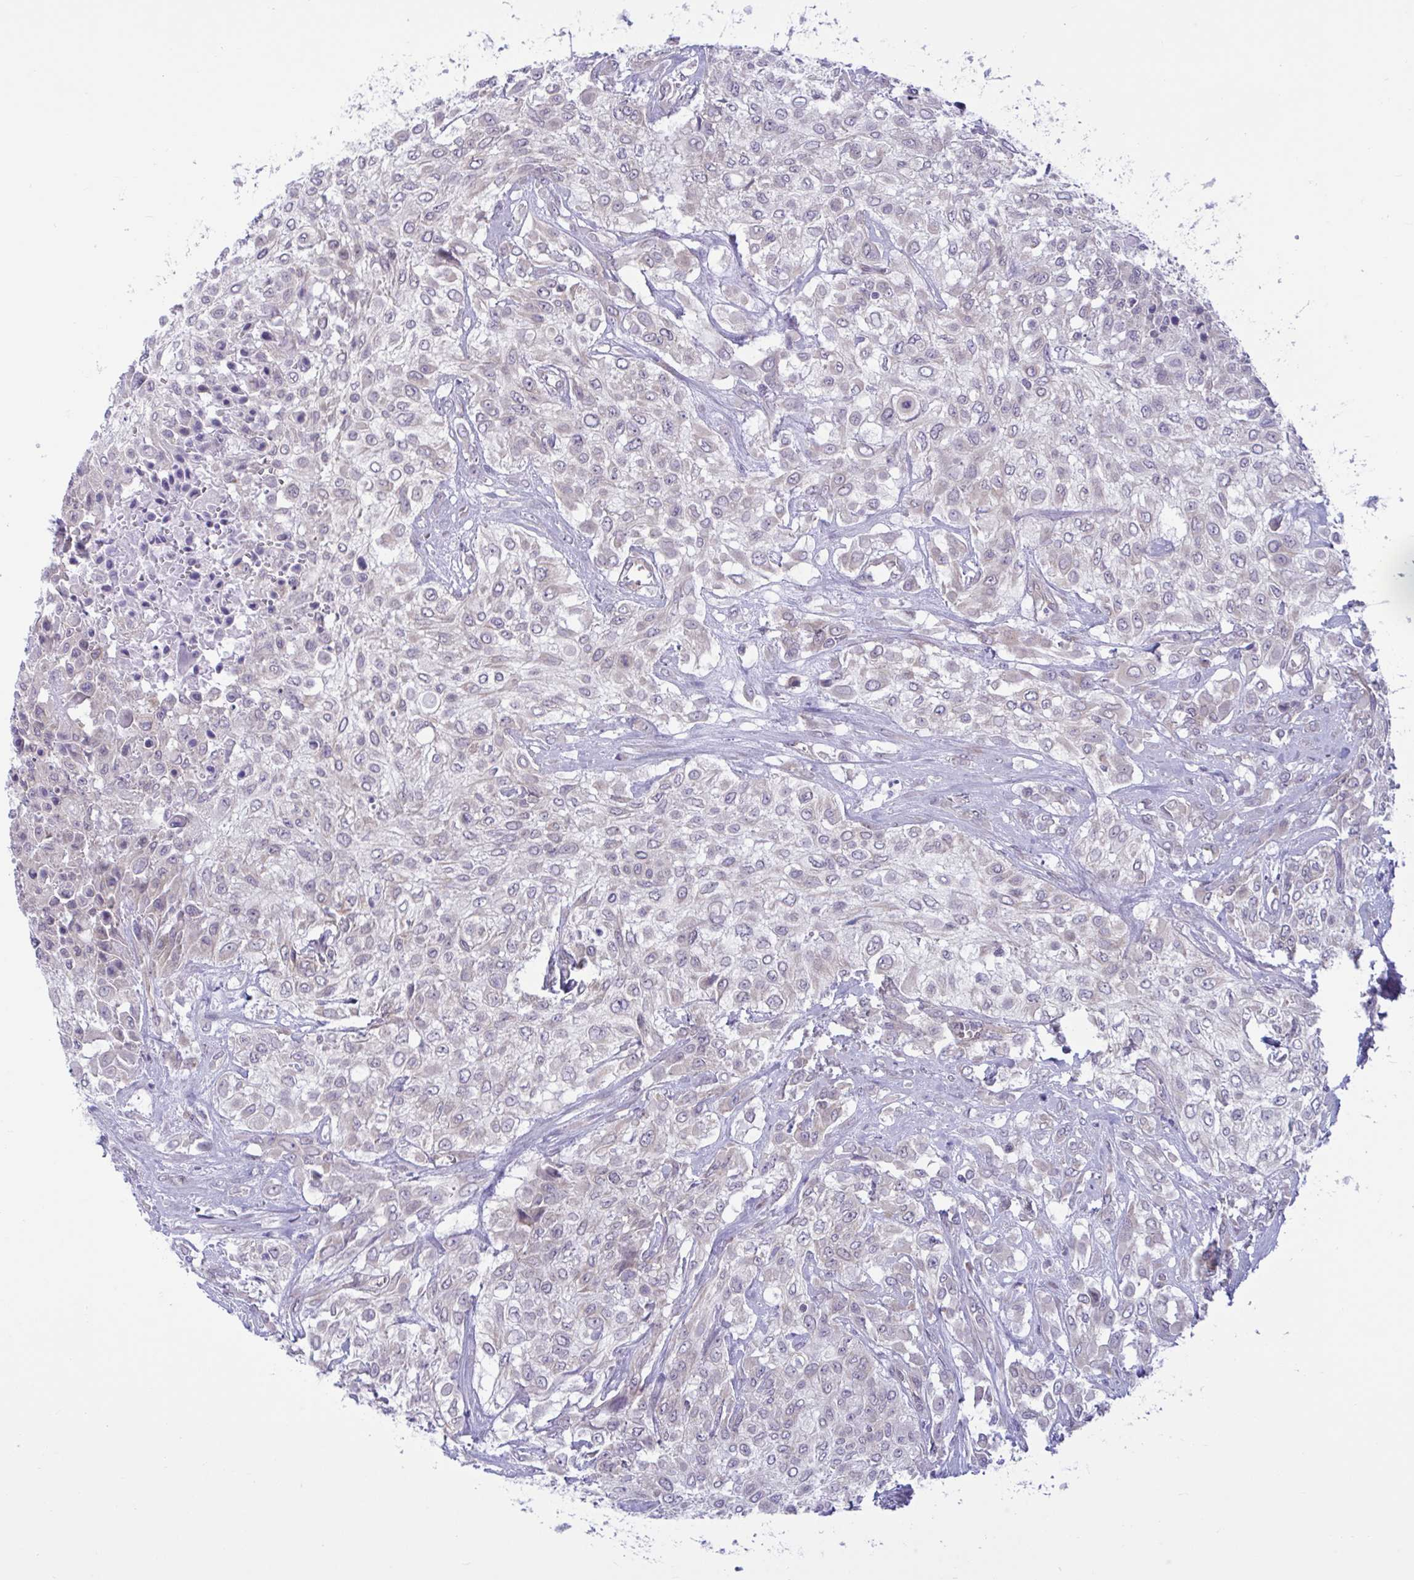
{"staining": {"intensity": "negative", "quantity": "none", "location": "none"}, "tissue": "urothelial cancer", "cell_type": "Tumor cells", "image_type": "cancer", "snomed": [{"axis": "morphology", "description": "Urothelial carcinoma, High grade"}, {"axis": "topography", "description": "Urinary bladder"}], "caption": "Tumor cells are negative for protein expression in human urothelial carcinoma (high-grade).", "gene": "CAMLG", "patient": {"sex": "male", "age": 57}}